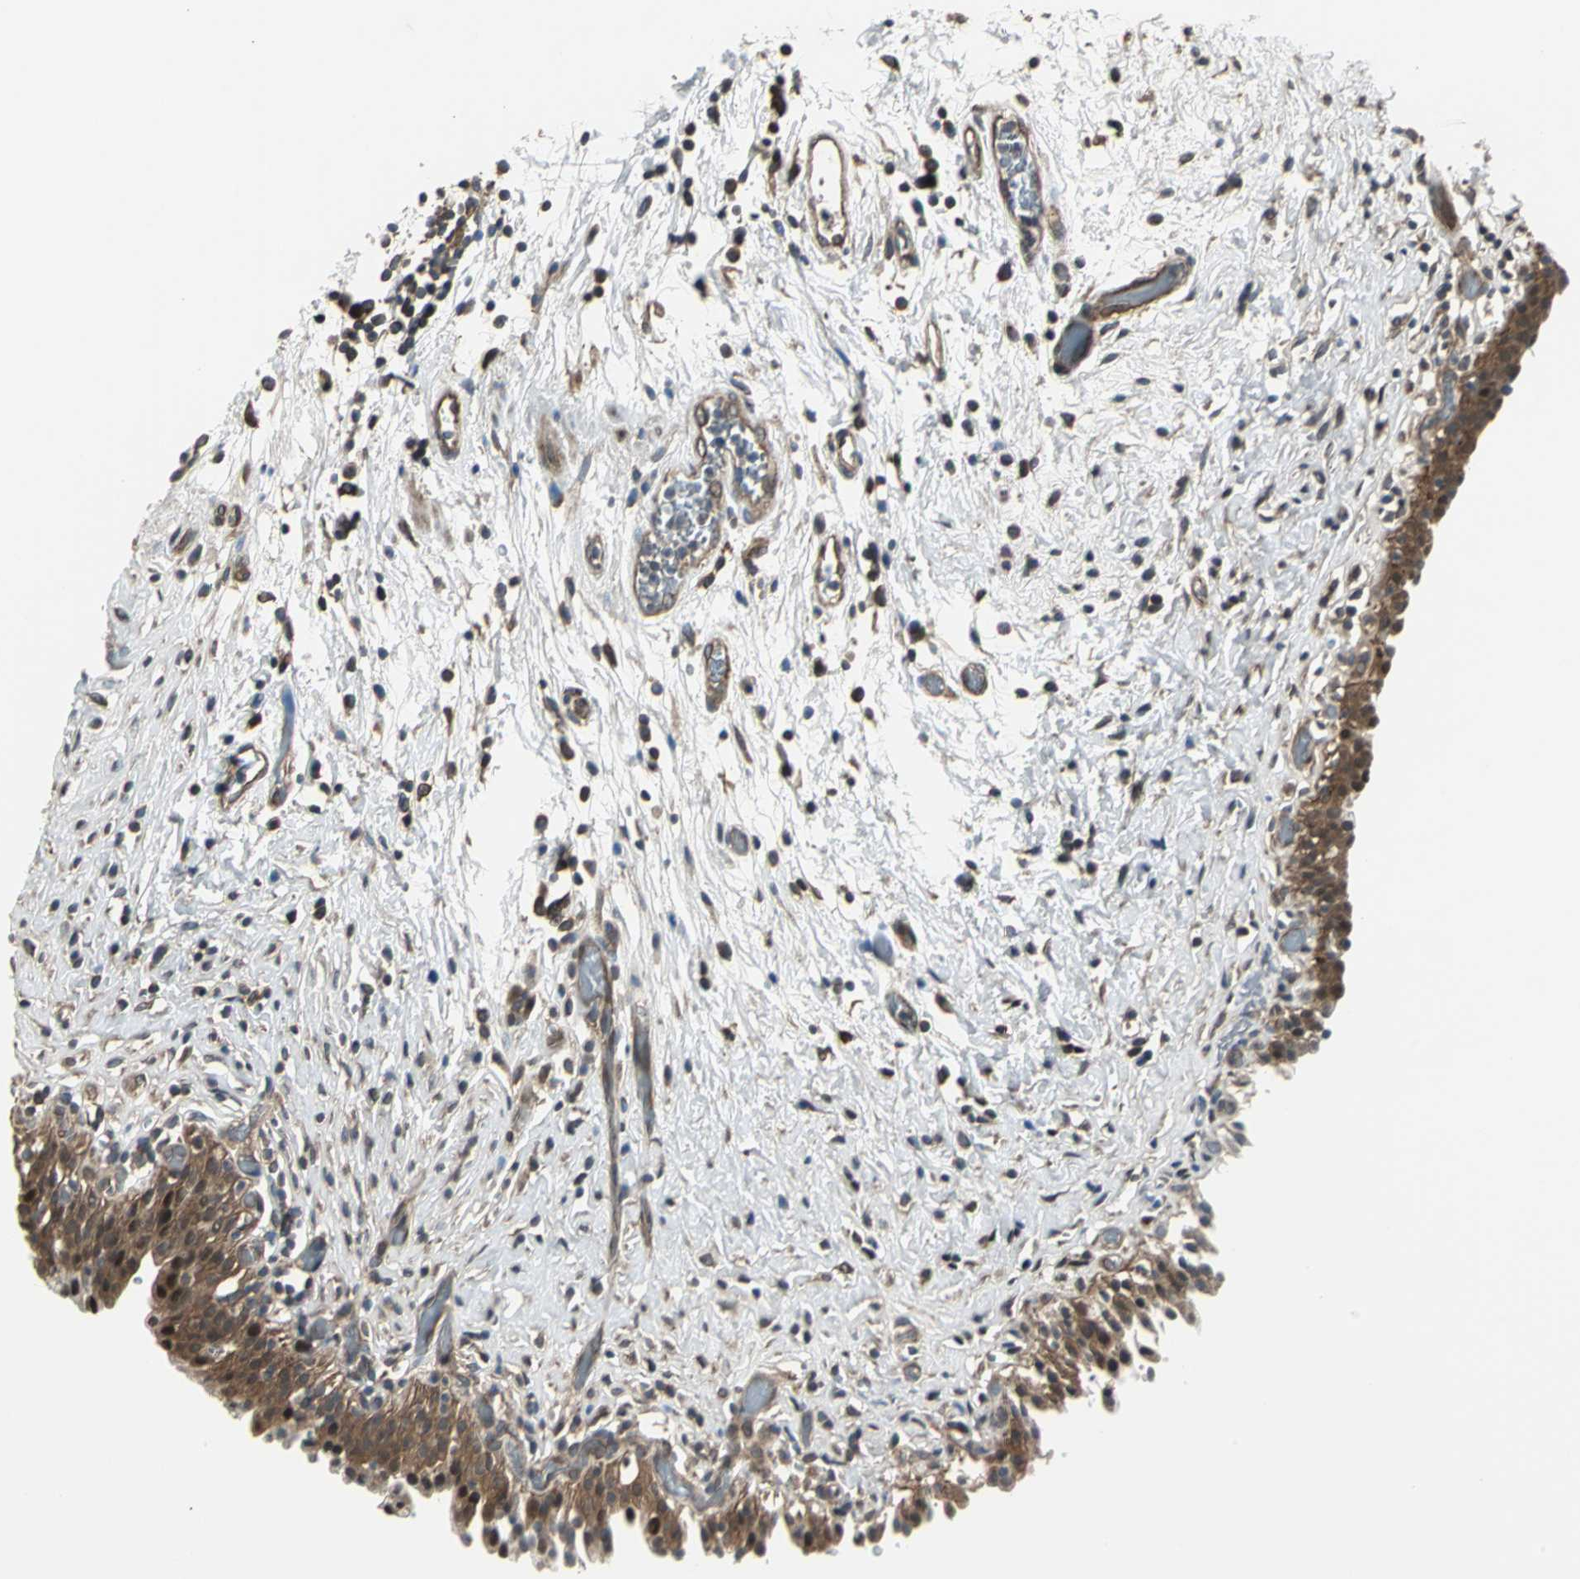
{"staining": {"intensity": "strong", "quantity": ">75%", "location": "cytoplasmic/membranous"}, "tissue": "urinary bladder", "cell_type": "Urothelial cells", "image_type": "normal", "snomed": [{"axis": "morphology", "description": "Normal tissue, NOS"}, {"axis": "topography", "description": "Urinary bladder"}], "caption": "The image demonstrates immunohistochemical staining of unremarkable urinary bladder. There is strong cytoplasmic/membranous staining is appreciated in about >75% of urothelial cells.", "gene": "PFDN1", "patient": {"sex": "male", "age": 51}}